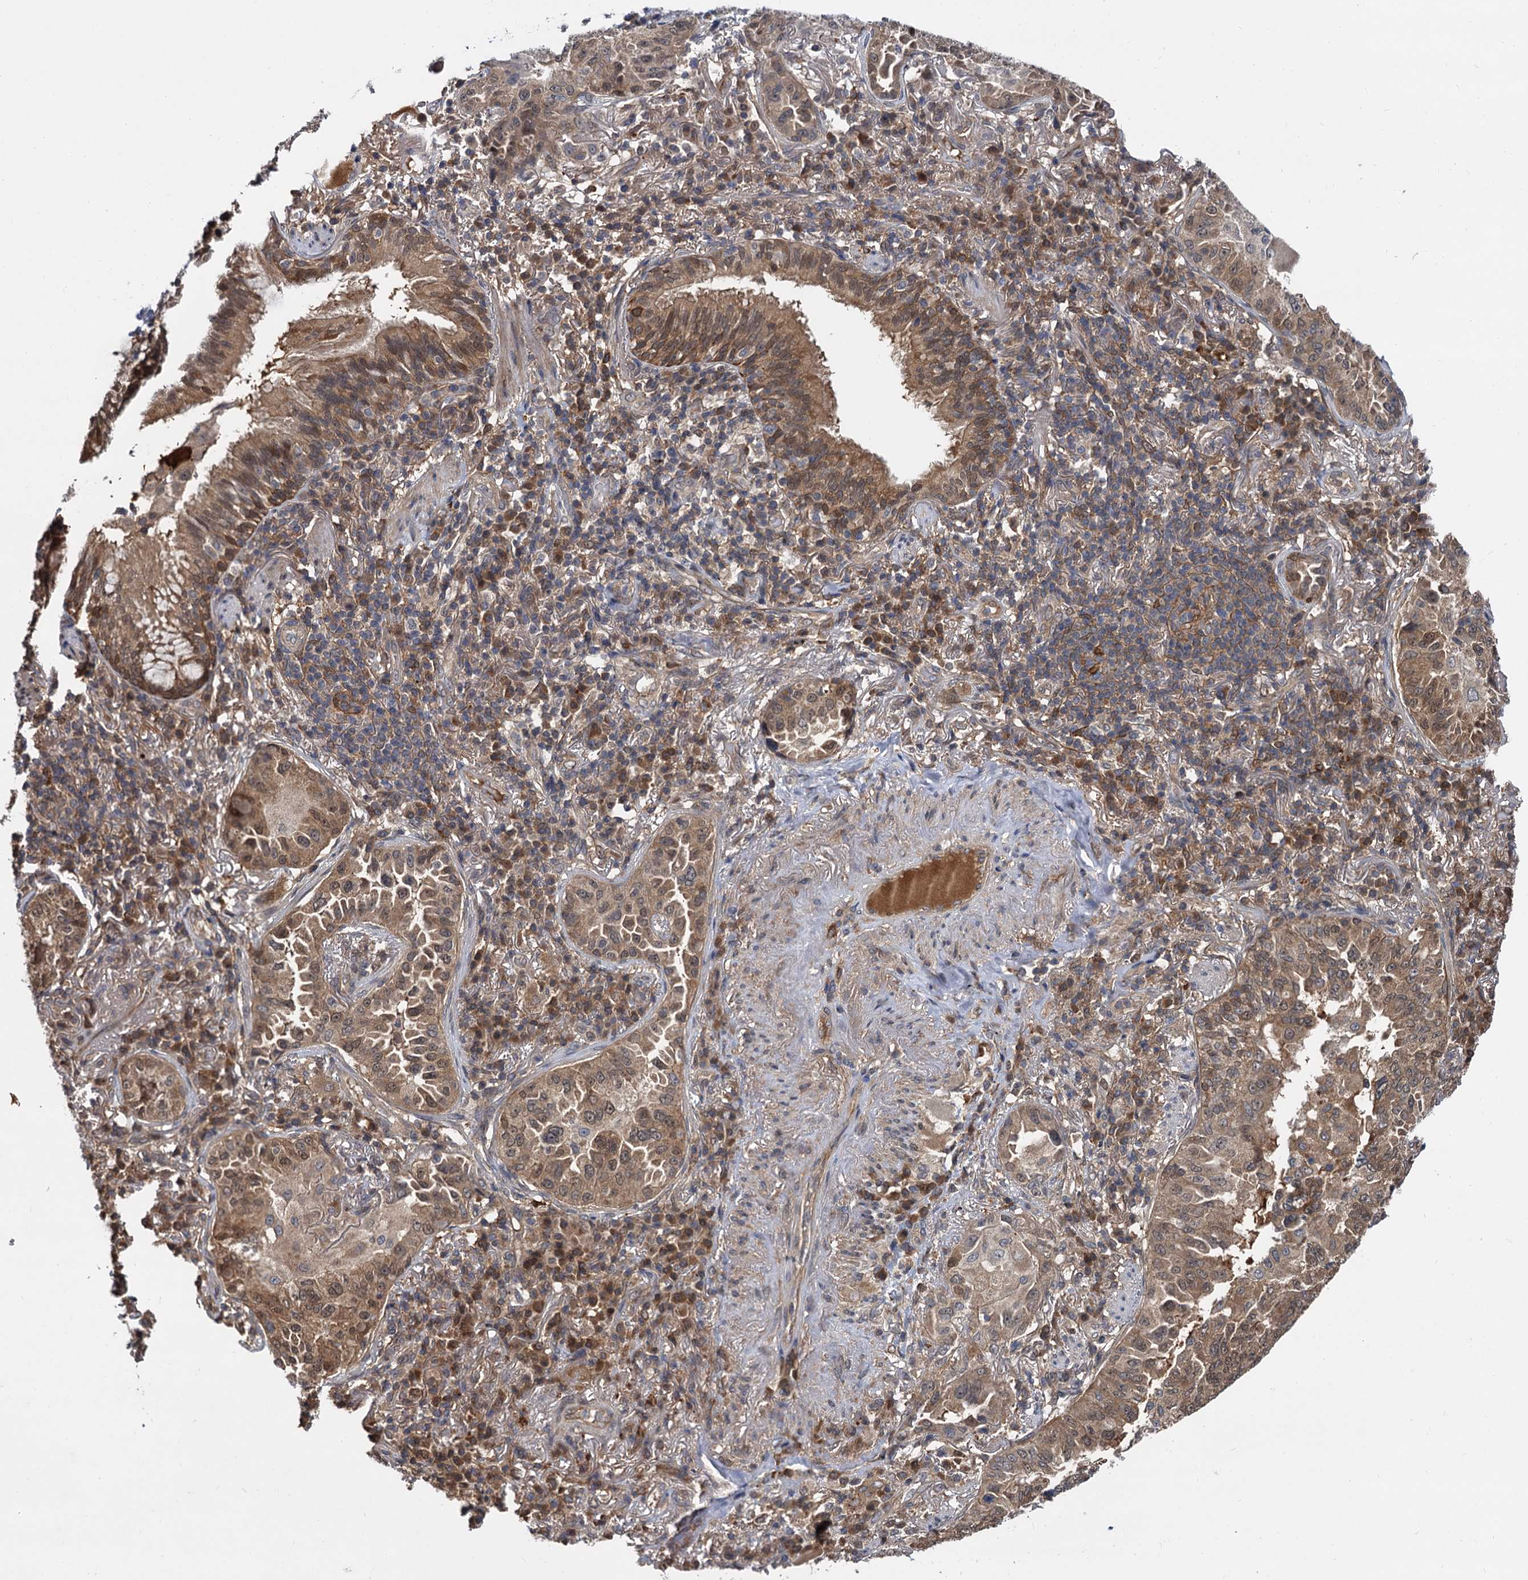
{"staining": {"intensity": "moderate", "quantity": ">75%", "location": "cytoplasmic/membranous,nuclear"}, "tissue": "lung cancer", "cell_type": "Tumor cells", "image_type": "cancer", "snomed": [{"axis": "morphology", "description": "Adenocarcinoma, NOS"}, {"axis": "topography", "description": "Lung"}], "caption": "A high-resolution histopathology image shows immunohistochemistry (IHC) staining of lung cancer, which exhibits moderate cytoplasmic/membranous and nuclear expression in about >75% of tumor cells.", "gene": "SELENOP", "patient": {"sex": "female", "age": 69}}